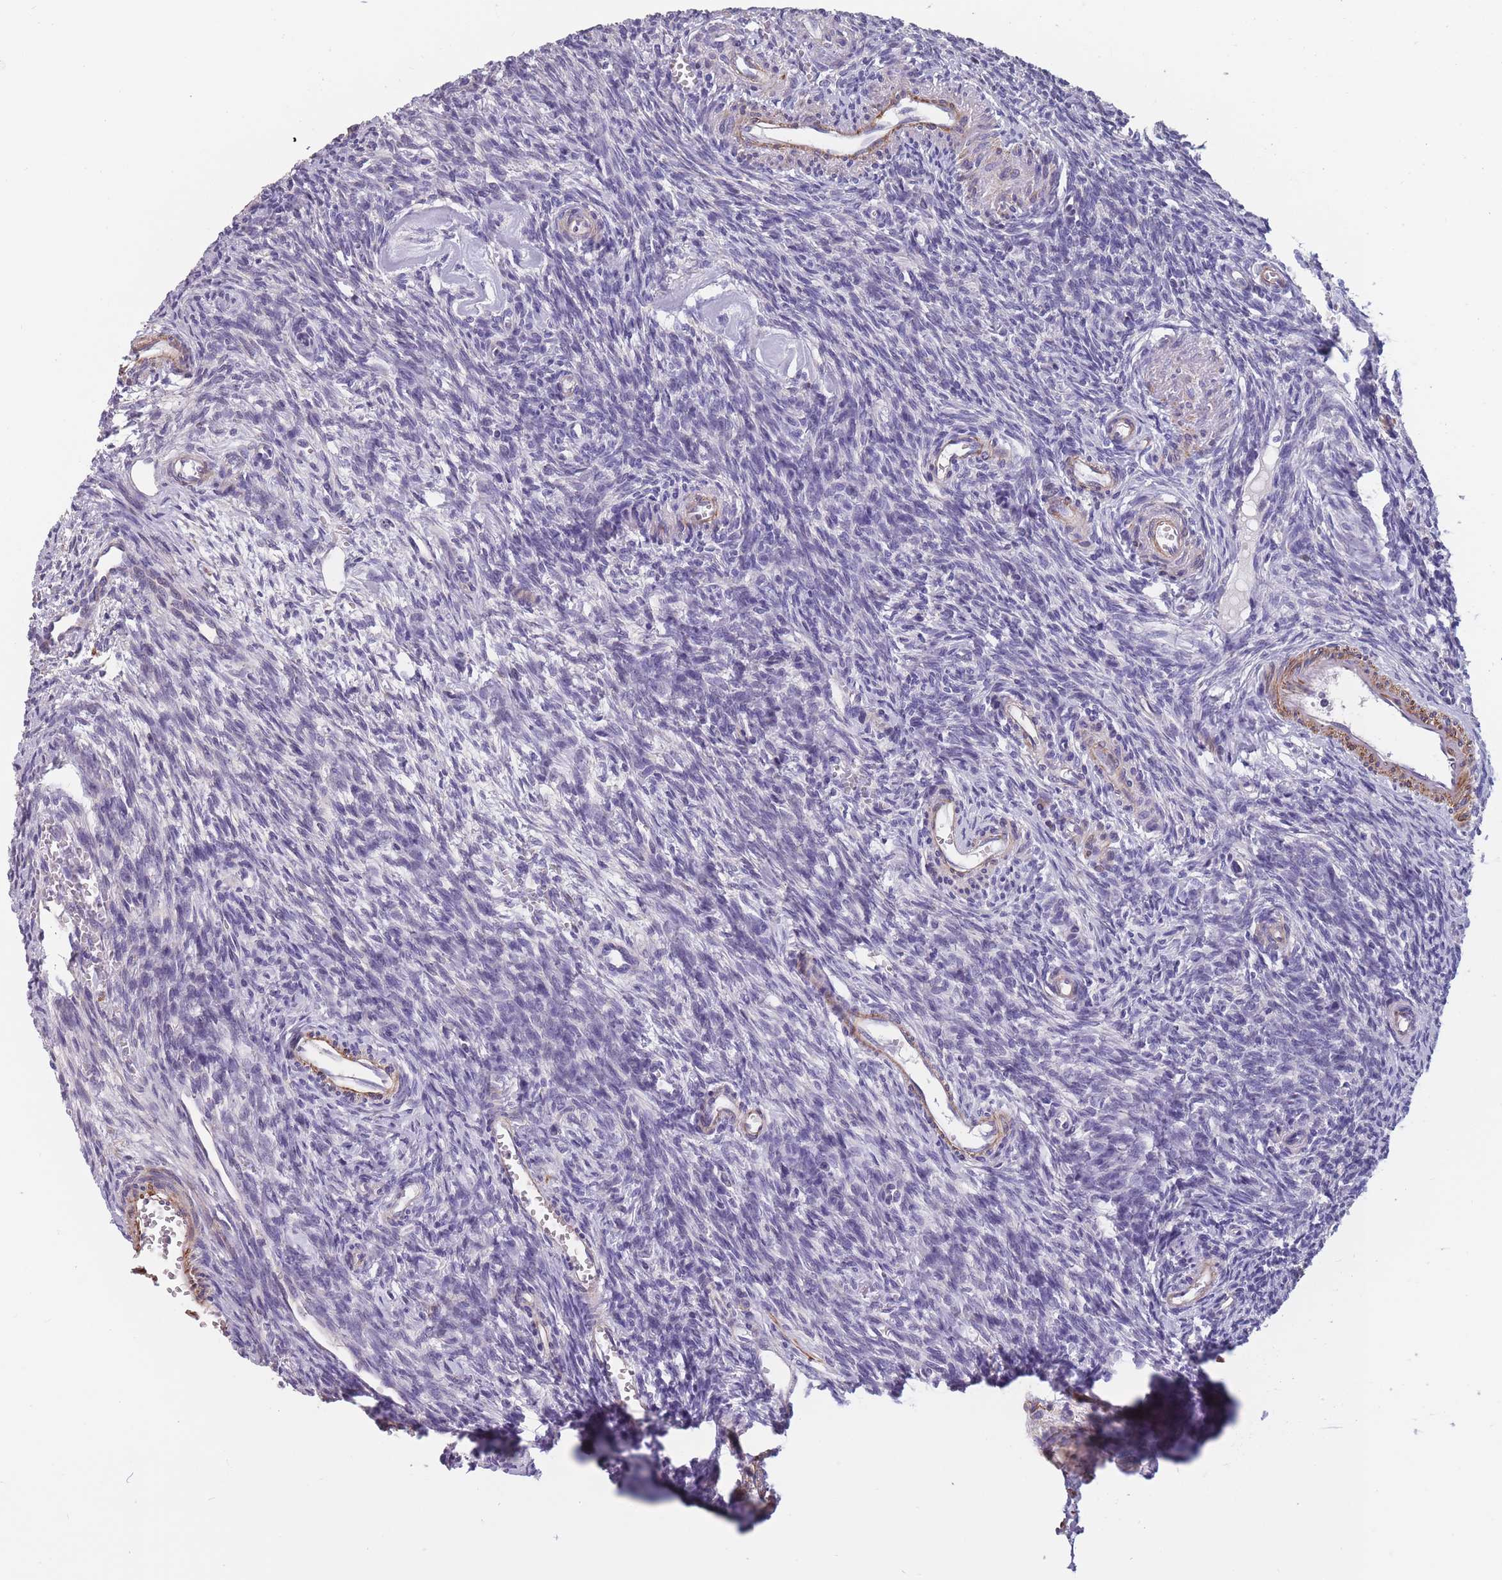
{"staining": {"intensity": "weak", "quantity": ">75%", "location": "cytoplasmic/membranous"}, "tissue": "ovary", "cell_type": "Follicle cells", "image_type": "normal", "snomed": [{"axis": "morphology", "description": "Normal tissue, NOS"}, {"axis": "topography", "description": "Ovary"}], "caption": "Immunohistochemistry histopathology image of normal ovary: human ovary stained using immunohistochemistry (IHC) shows low levels of weak protein expression localized specifically in the cytoplasmic/membranous of follicle cells, appearing as a cytoplasmic/membranous brown color.", "gene": "TOMM40L", "patient": {"sex": "female", "age": 39}}